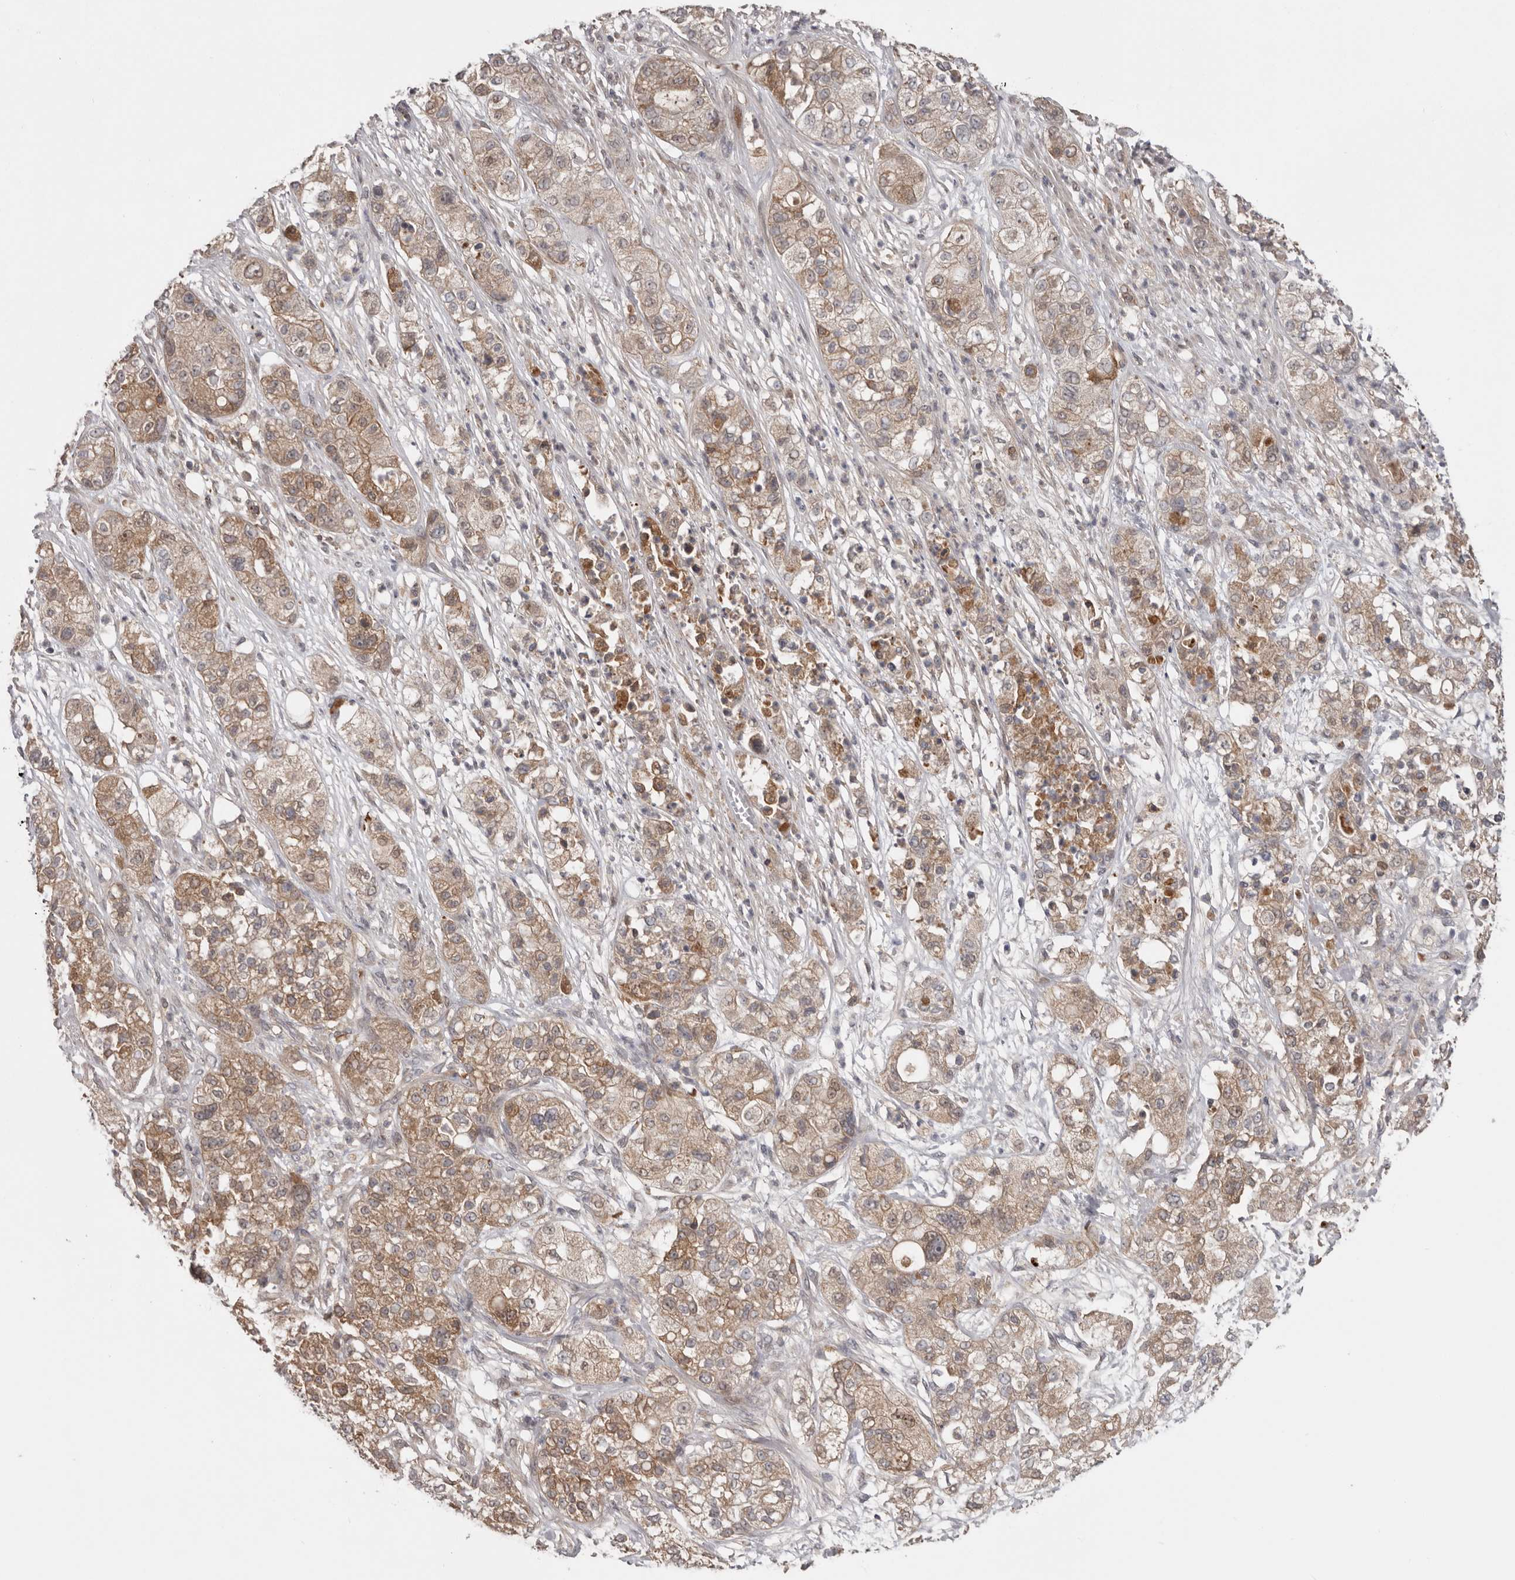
{"staining": {"intensity": "weak", "quantity": ">75%", "location": "cytoplasmic/membranous"}, "tissue": "pancreatic cancer", "cell_type": "Tumor cells", "image_type": "cancer", "snomed": [{"axis": "morphology", "description": "Adenocarcinoma, NOS"}, {"axis": "topography", "description": "Pancreas"}], "caption": "High-power microscopy captured an immunohistochemistry photomicrograph of pancreatic adenocarcinoma, revealing weak cytoplasmic/membranous staining in about >75% of tumor cells. The protein of interest is stained brown, and the nuclei are stained in blue (DAB IHC with brightfield microscopy, high magnification).", "gene": "NMUR1", "patient": {"sex": "female", "age": 78}}